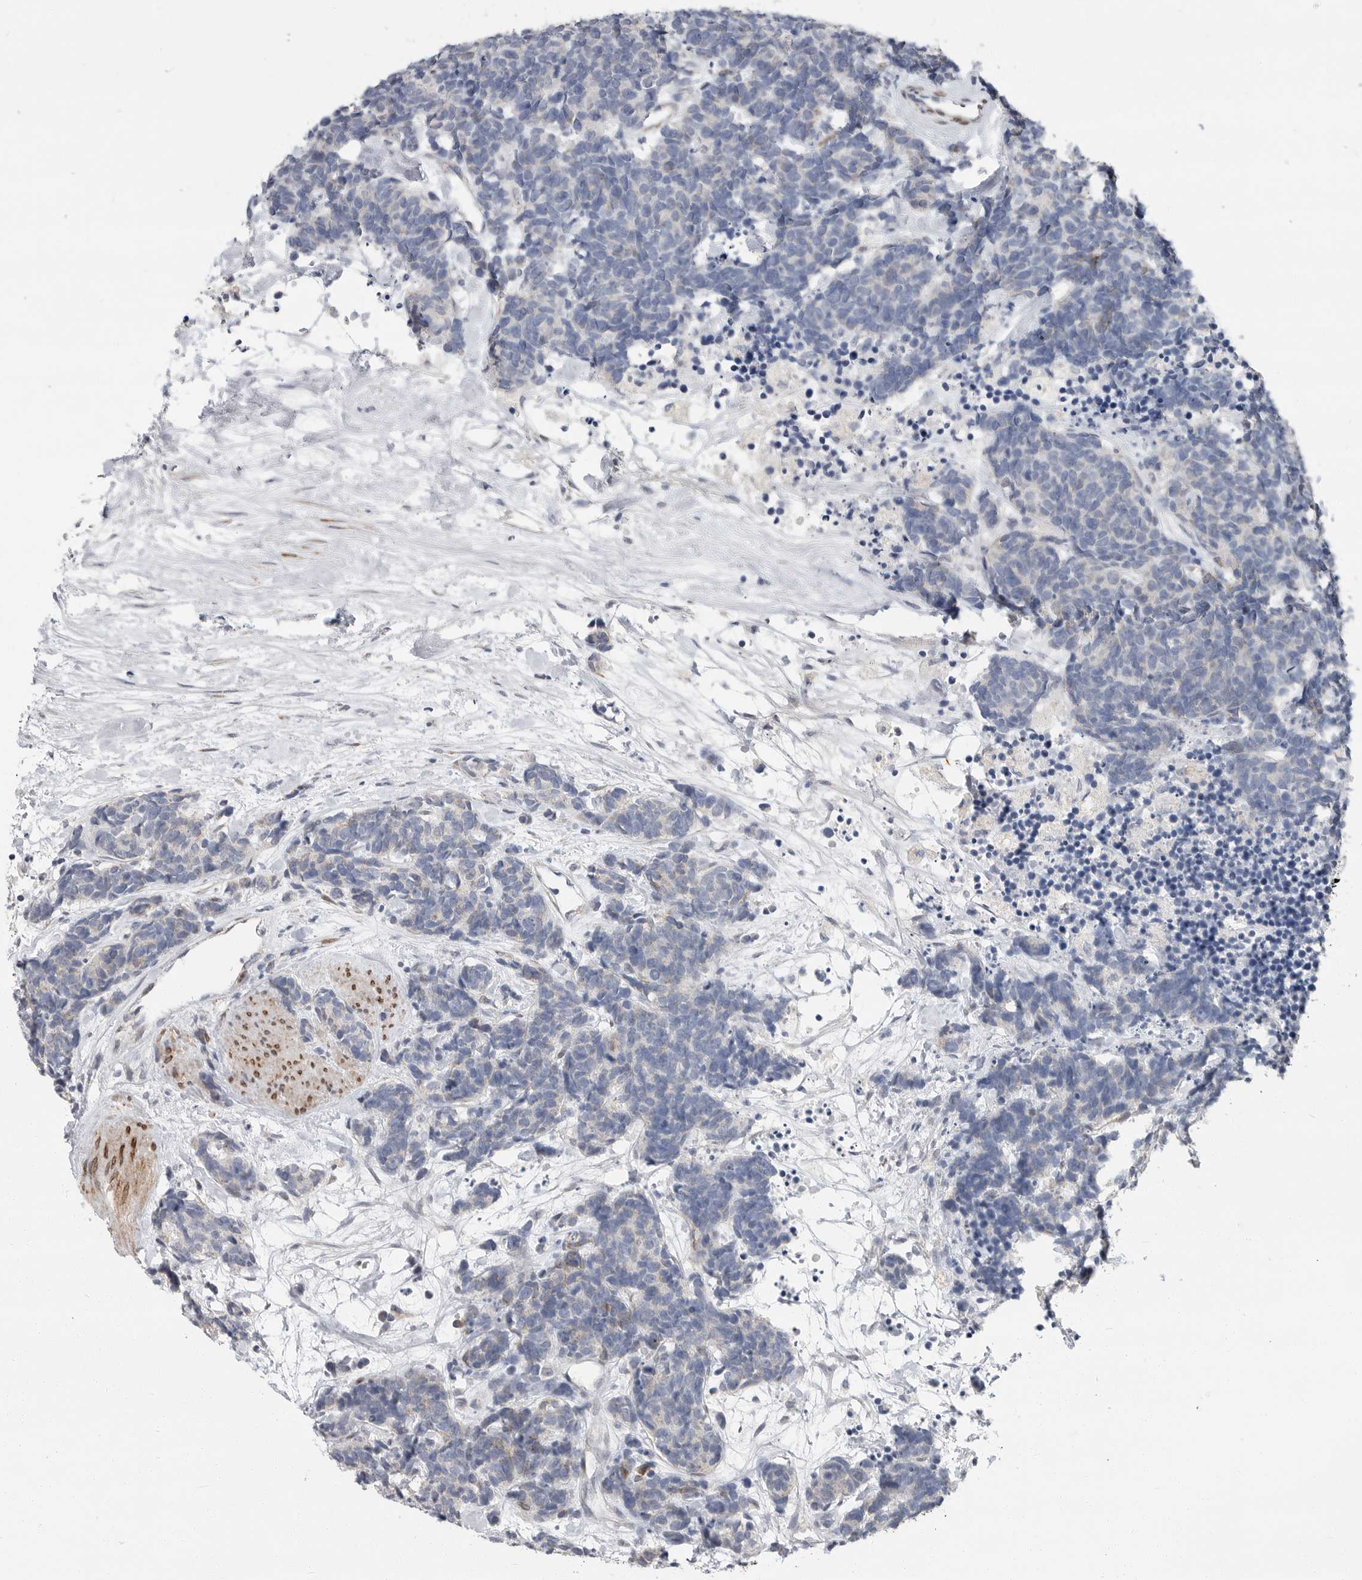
{"staining": {"intensity": "negative", "quantity": "none", "location": "none"}, "tissue": "carcinoid", "cell_type": "Tumor cells", "image_type": "cancer", "snomed": [{"axis": "morphology", "description": "Carcinoma, NOS"}, {"axis": "morphology", "description": "Carcinoid, malignant, NOS"}, {"axis": "topography", "description": "Urinary bladder"}], "caption": "DAB immunohistochemical staining of carcinoid displays no significant positivity in tumor cells. Brightfield microscopy of IHC stained with DAB (3,3'-diaminobenzidine) (brown) and hematoxylin (blue), captured at high magnification.", "gene": "PLN", "patient": {"sex": "male", "age": 57}}